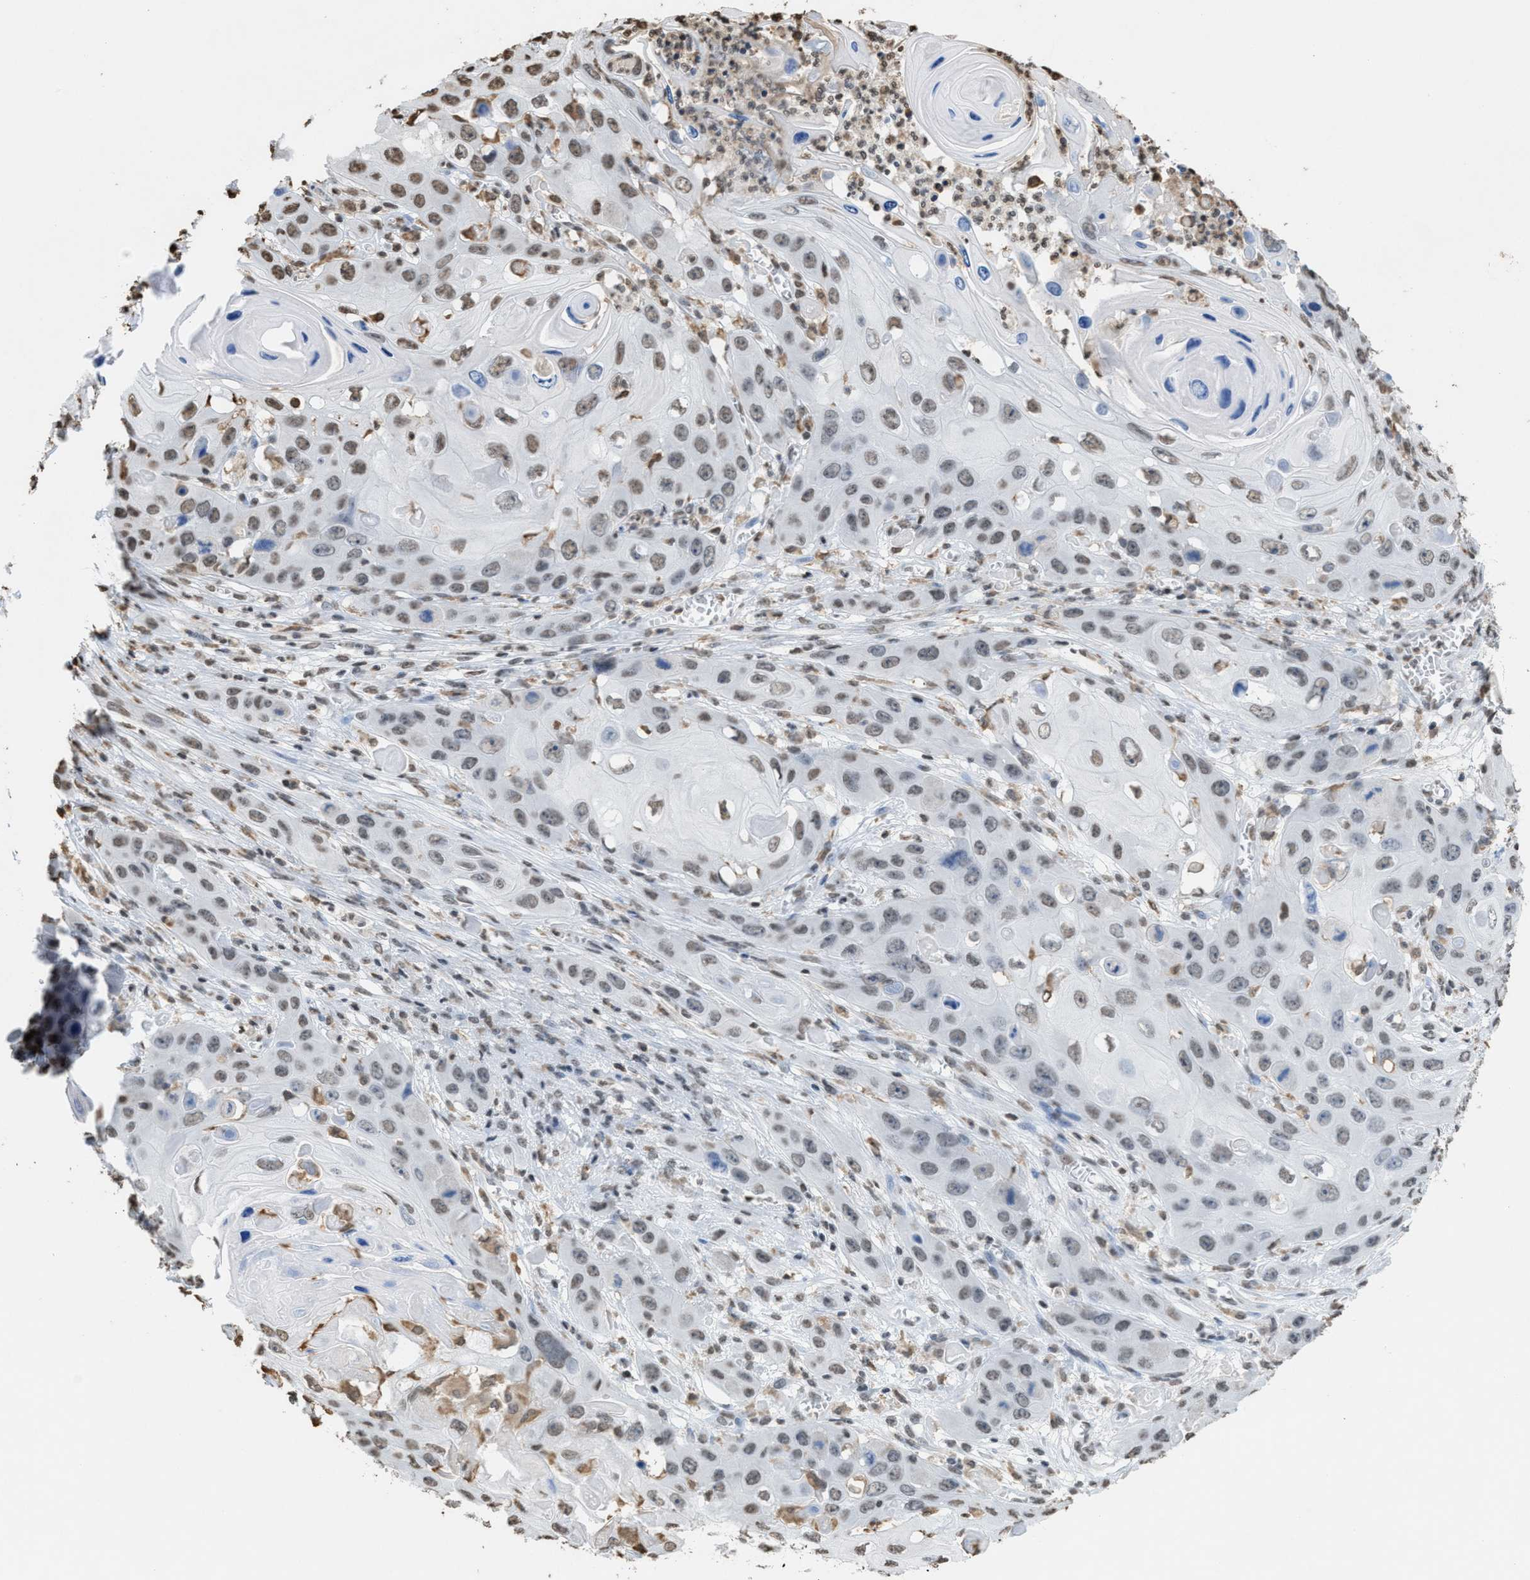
{"staining": {"intensity": "weak", "quantity": "<25%", "location": "nuclear"}, "tissue": "skin cancer", "cell_type": "Tumor cells", "image_type": "cancer", "snomed": [{"axis": "morphology", "description": "Squamous cell carcinoma, NOS"}, {"axis": "topography", "description": "Skin"}], "caption": "Tumor cells show no significant protein staining in squamous cell carcinoma (skin).", "gene": "NUP88", "patient": {"sex": "male", "age": 55}}